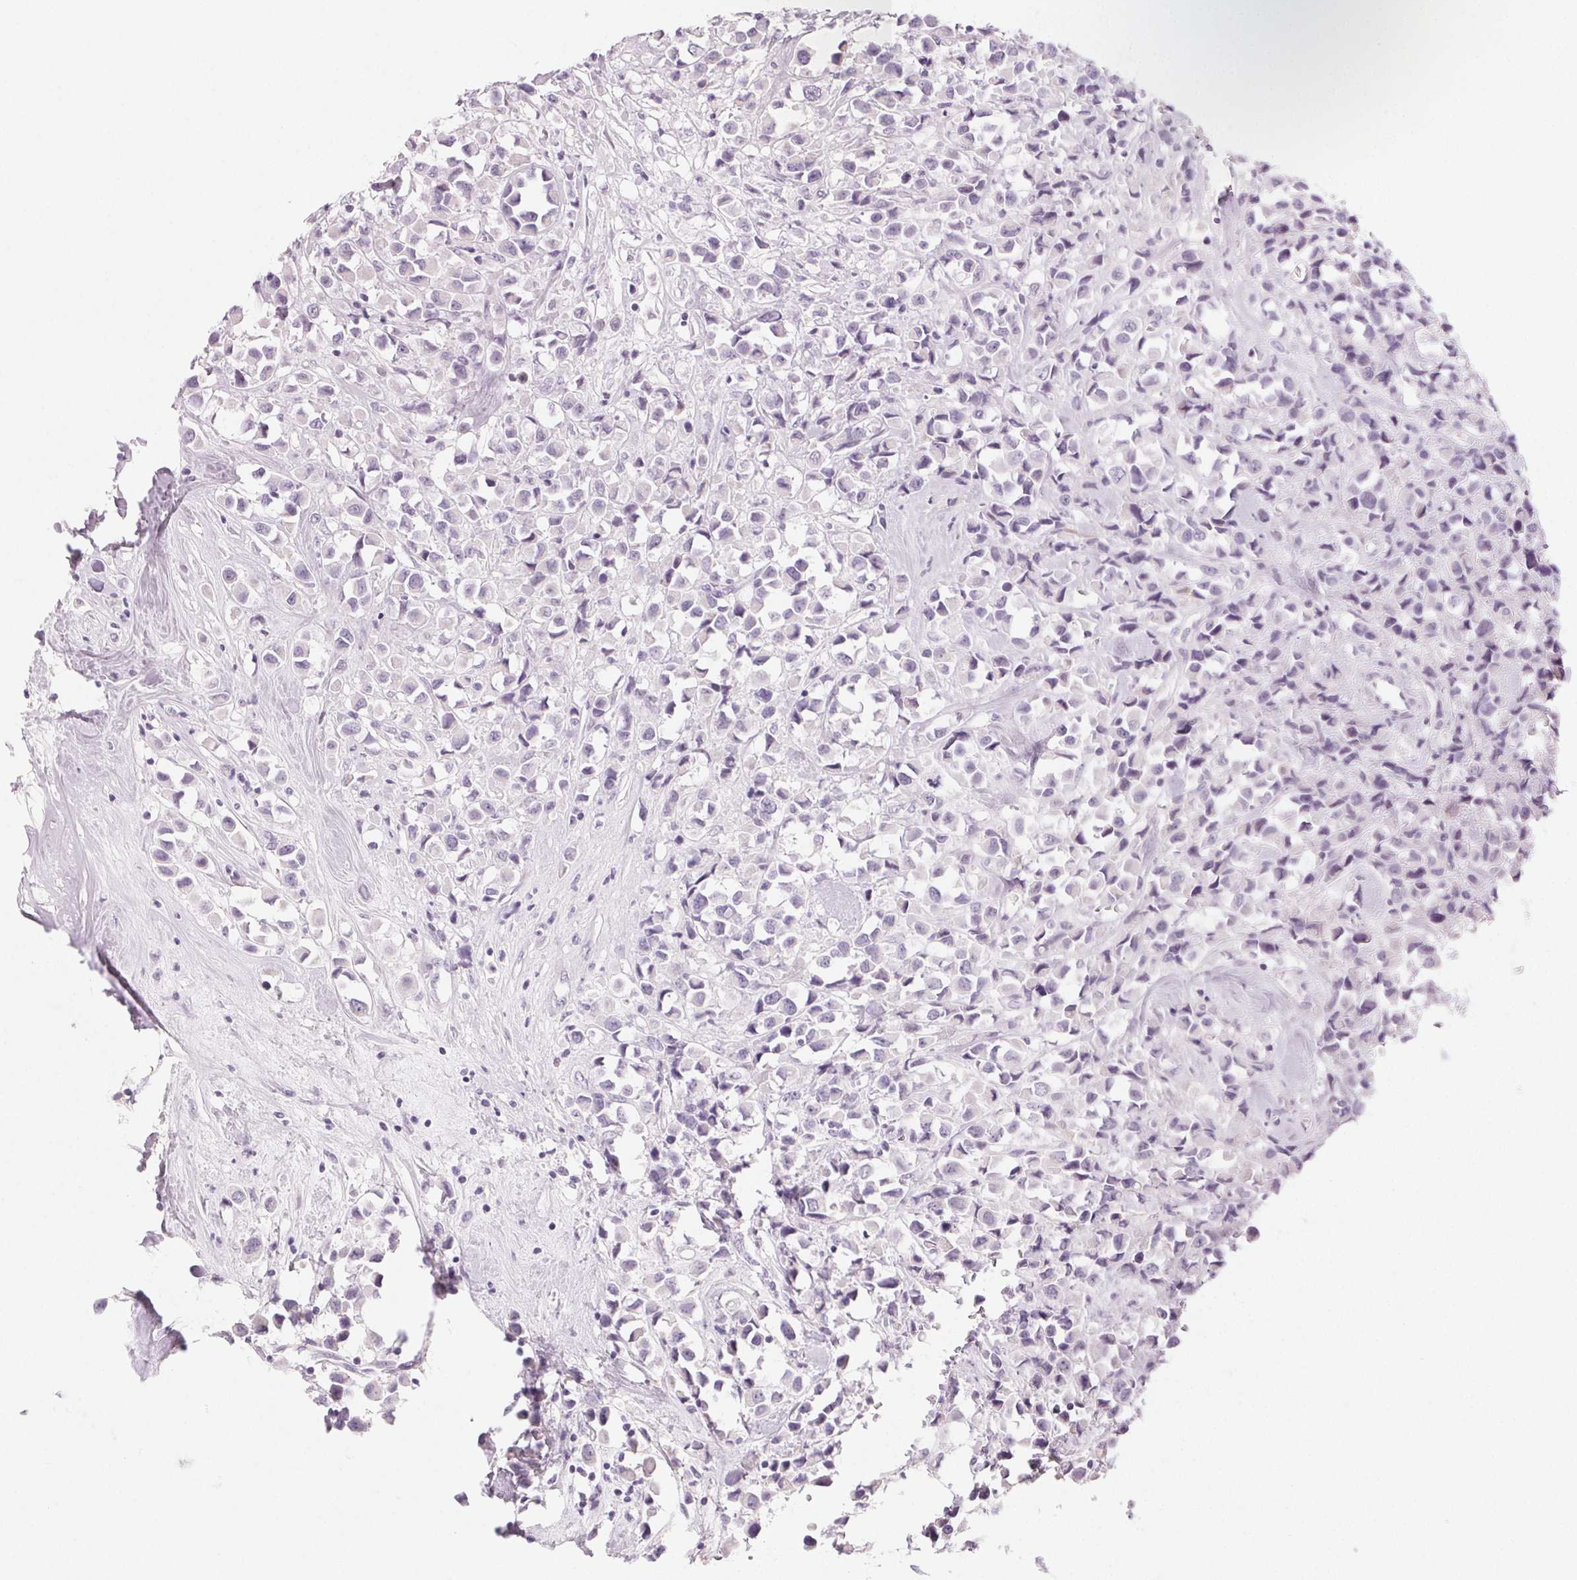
{"staining": {"intensity": "negative", "quantity": "none", "location": "none"}, "tissue": "breast cancer", "cell_type": "Tumor cells", "image_type": "cancer", "snomed": [{"axis": "morphology", "description": "Duct carcinoma"}, {"axis": "topography", "description": "Breast"}], "caption": "Tumor cells are negative for brown protein staining in breast cancer.", "gene": "SH3GL2", "patient": {"sex": "female", "age": 61}}